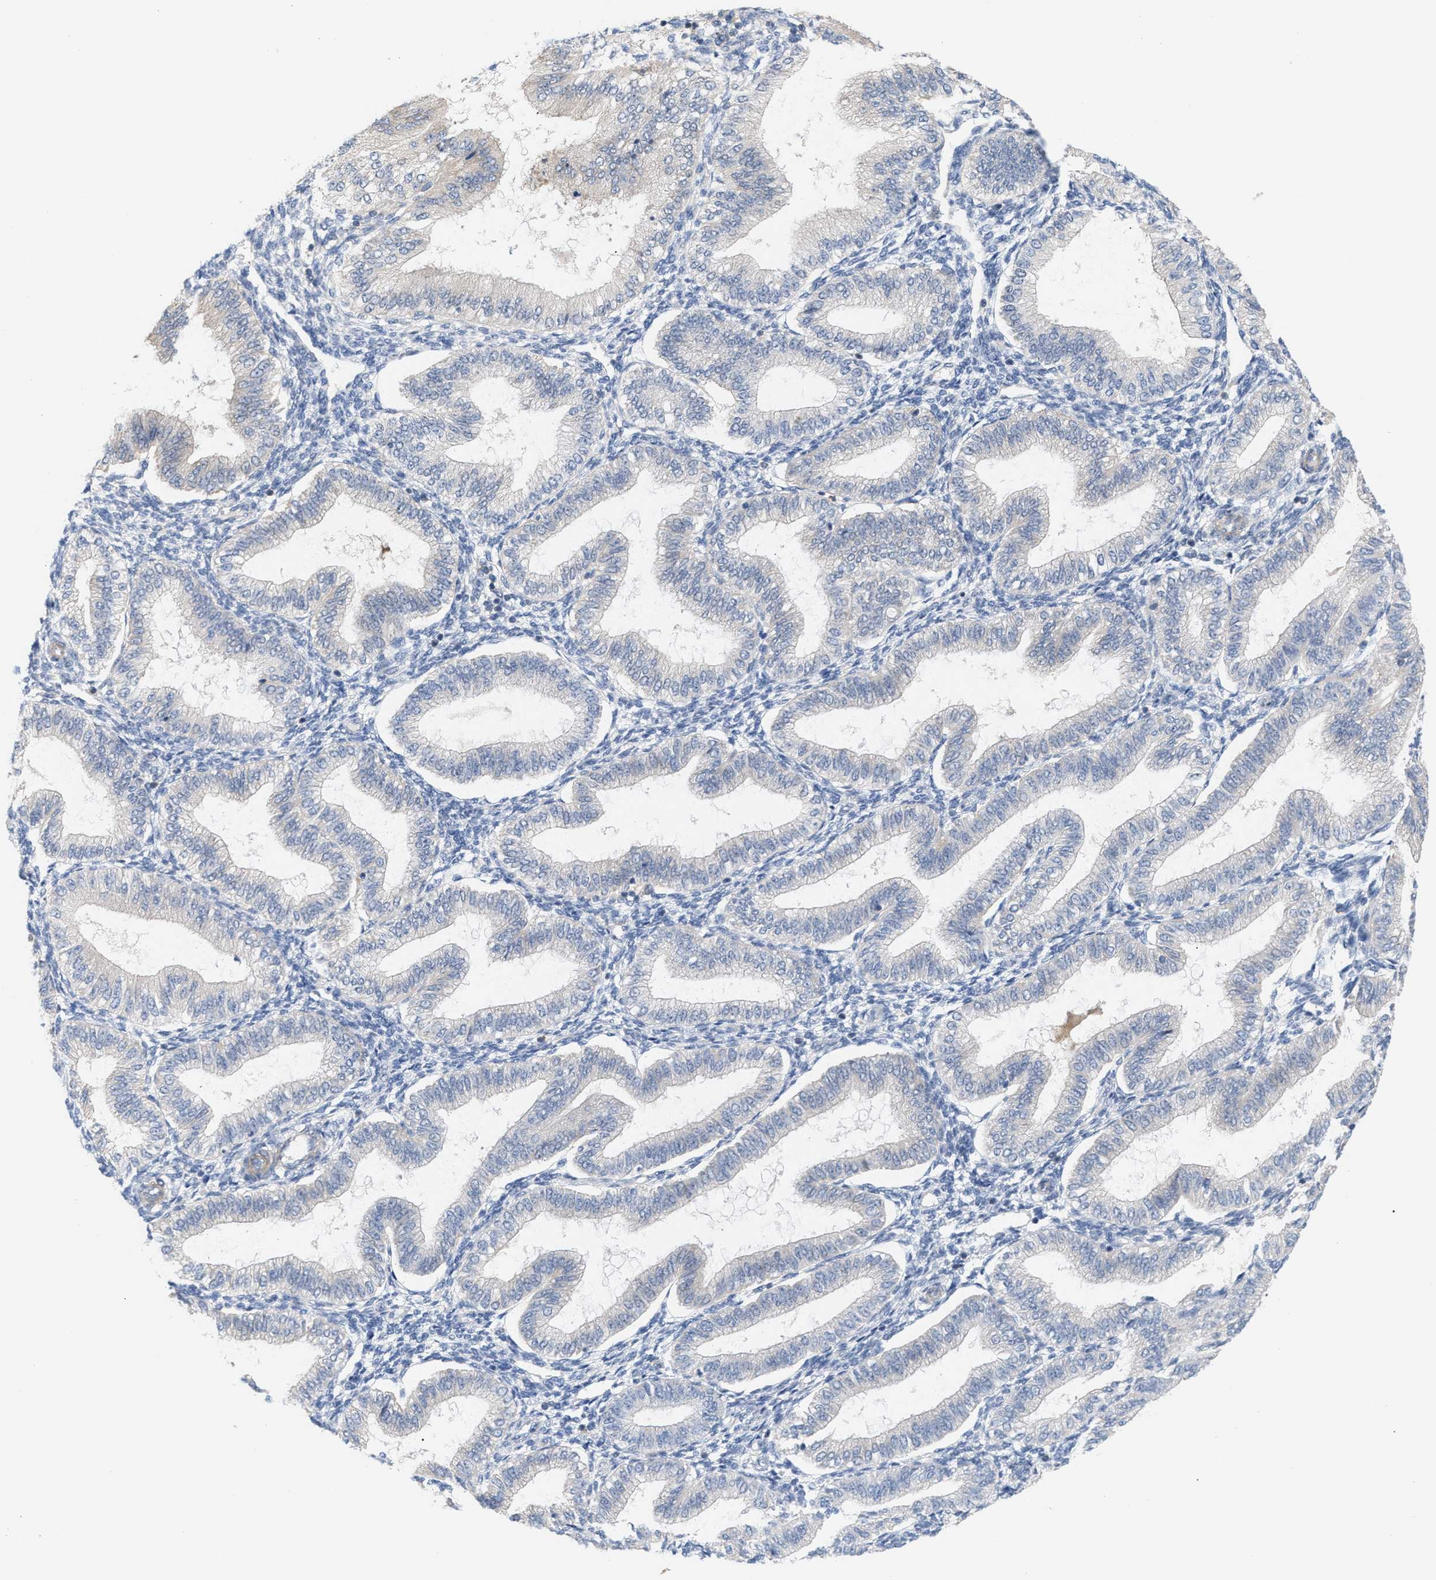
{"staining": {"intensity": "negative", "quantity": "none", "location": "none"}, "tissue": "endometrium", "cell_type": "Cells in endometrial stroma", "image_type": "normal", "snomed": [{"axis": "morphology", "description": "Normal tissue, NOS"}, {"axis": "topography", "description": "Endometrium"}], "caption": "Protein analysis of unremarkable endometrium reveals no significant staining in cells in endometrial stroma.", "gene": "LRCH1", "patient": {"sex": "female", "age": 39}}